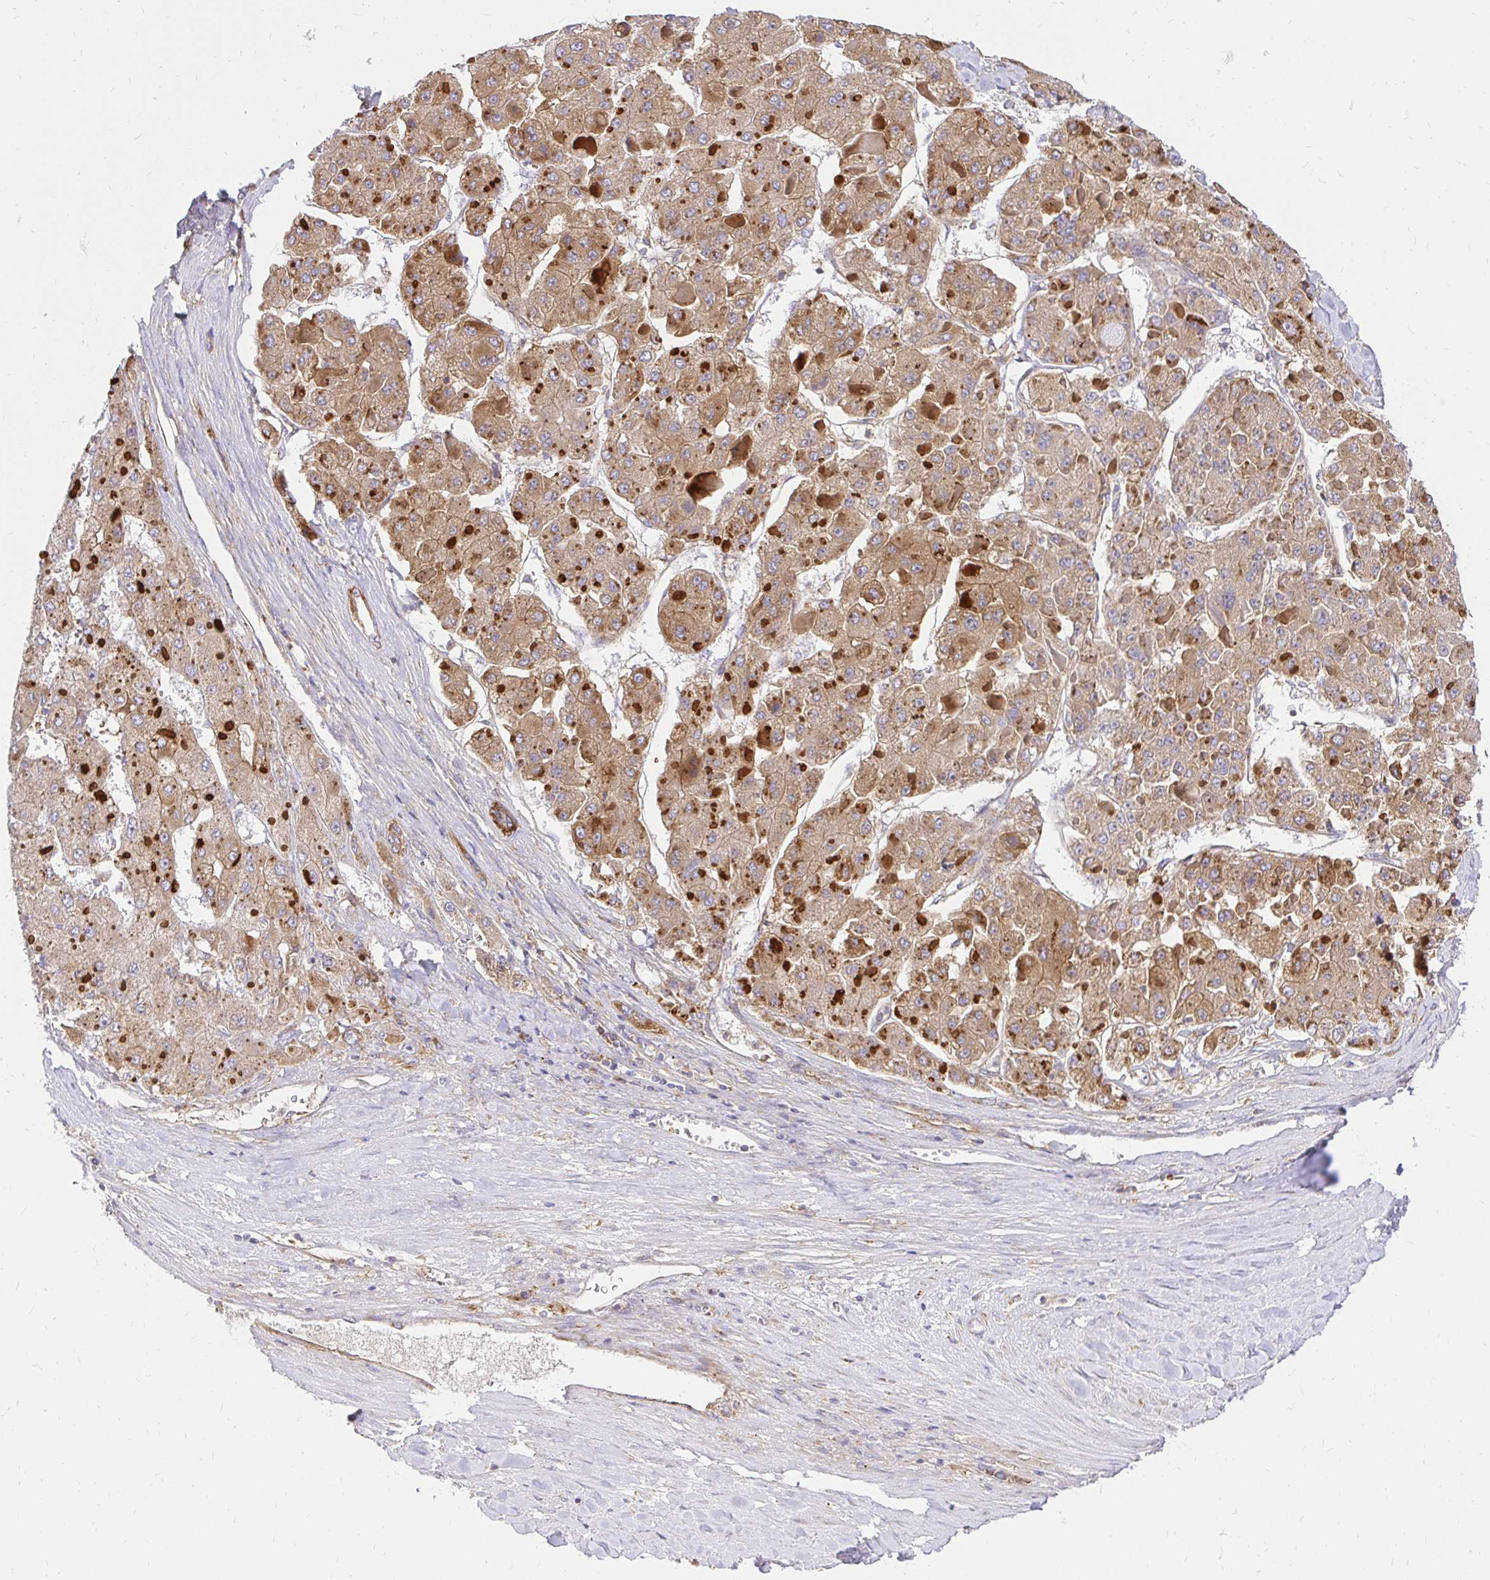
{"staining": {"intensity": "moderate", "quantity": ">75%", "location": "cytoplasmic/membranous"}, "tissue": "liver cancer", "cell_type": "Tumor cells", "image_type": "cancer", "snomed": [{"axis": "morphology", "description": "Carcinoma, Hepatocellular, NOS"}, {"axis": "topography", "description": "Liver"}], "caption": "Liver hepatocellular carcinoma was stained to show a protein in brown. There is medium levels of moderate cytoplasmic/membranous positivity in about >75% of tumor cells.", "gene": "ABCB10", "patient": {"sex": "female", "age": 73}}